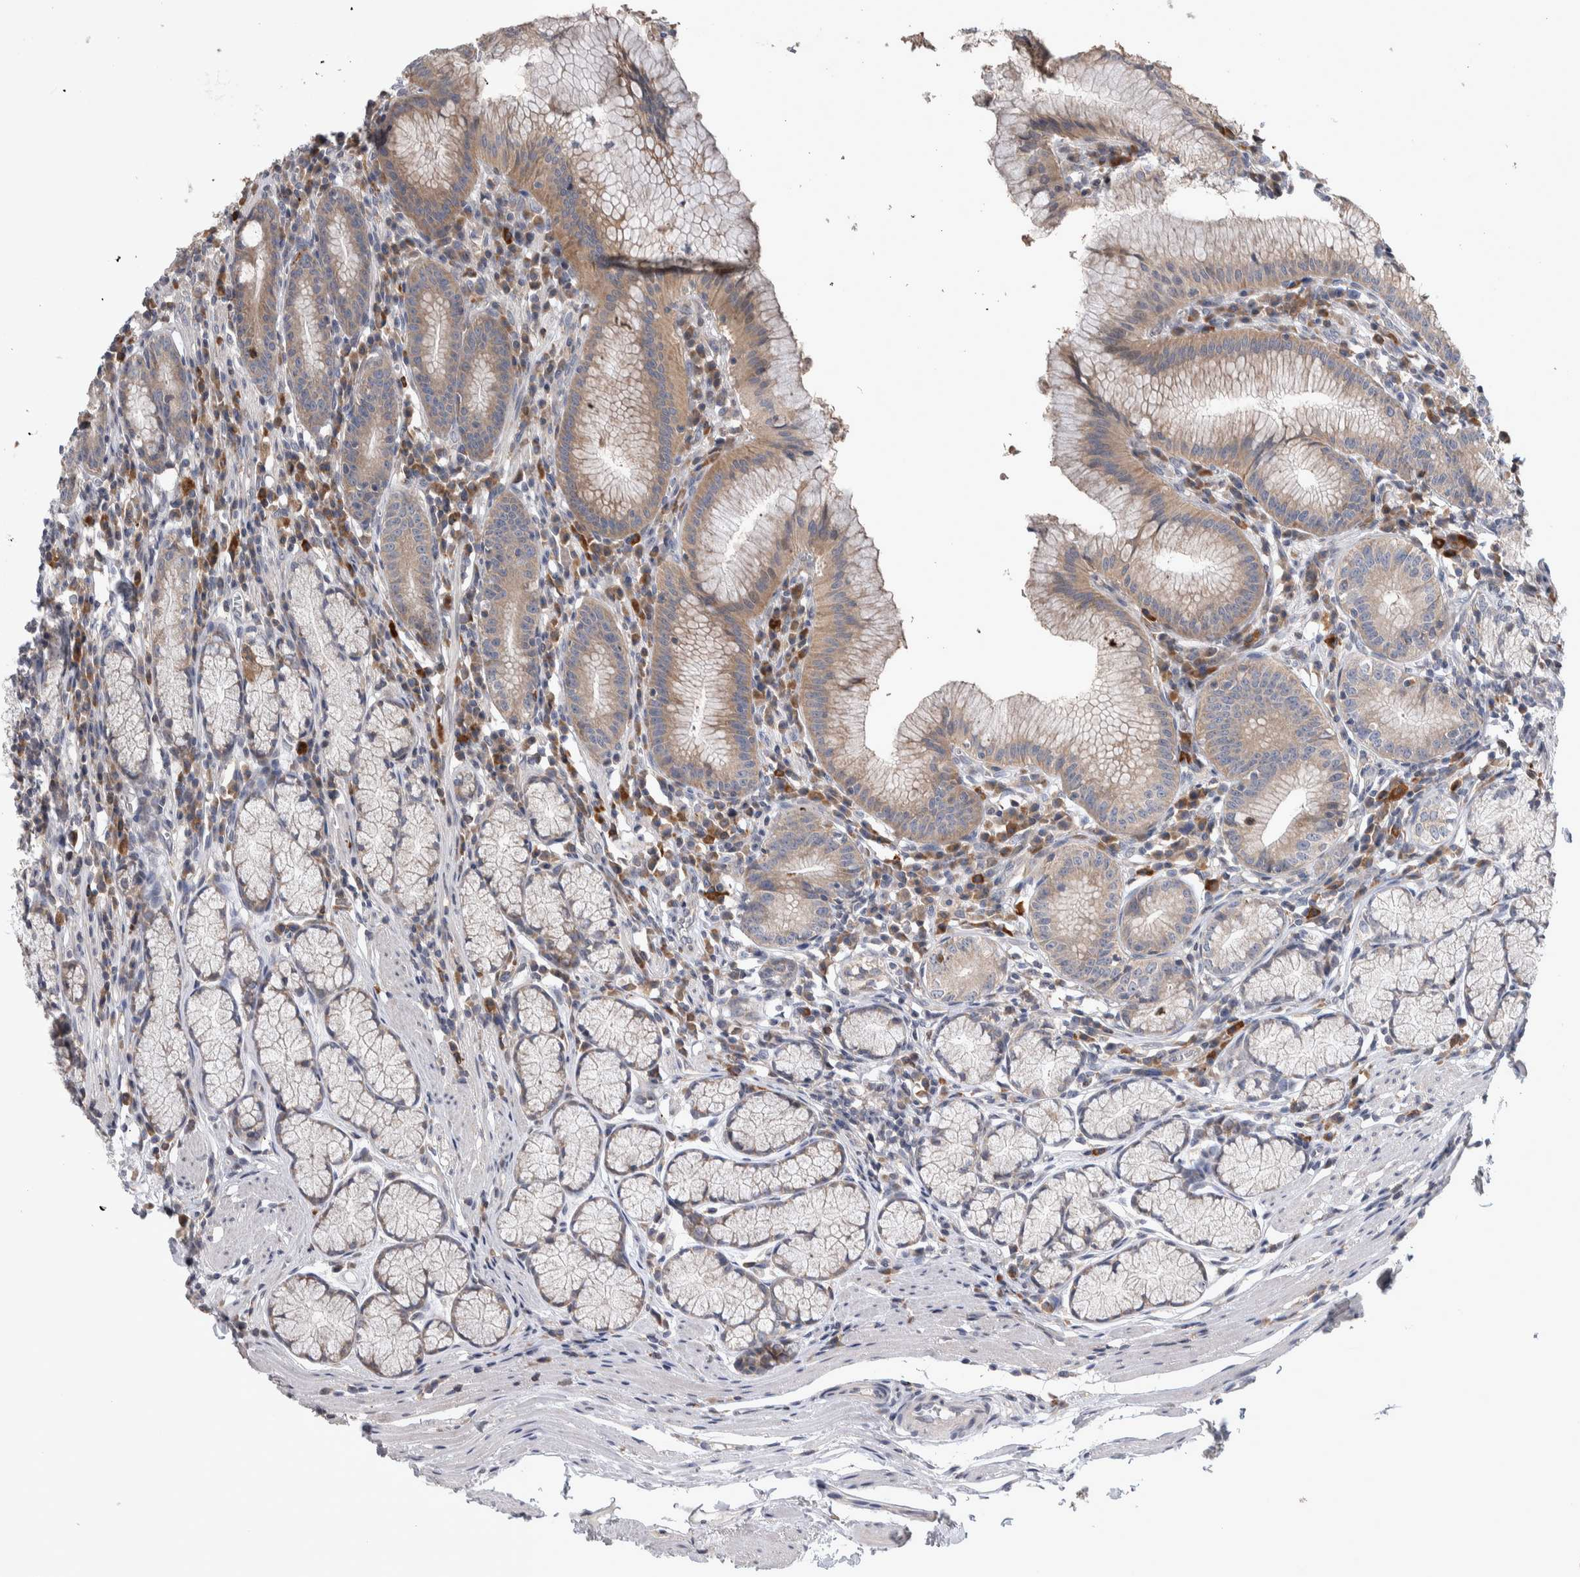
{"staining": {"intensity": "moderate", "quantity": "25%-75%", "location": "cytoplasmic/membranous"}, "tissue": "stomach", "cell_type": "Glandular cells", "image_type": "normal", "snomed": [{"axis": "morphology", "description": "Normal tissue, NOS"}, {"axis": "topography", "description": "Stomach"}], "caption": "Stomach stained with immunohistochemistry displays moderate cytoplasmic/membranous staining in approximately 25%-75% of glandular cells. (DAB (3,3'-diaminobenzidine) IHC, brown staining for protein, blue staining for nuclei).", "gene": "IBTK", "patient": {"sex": "male", "age": 55}}